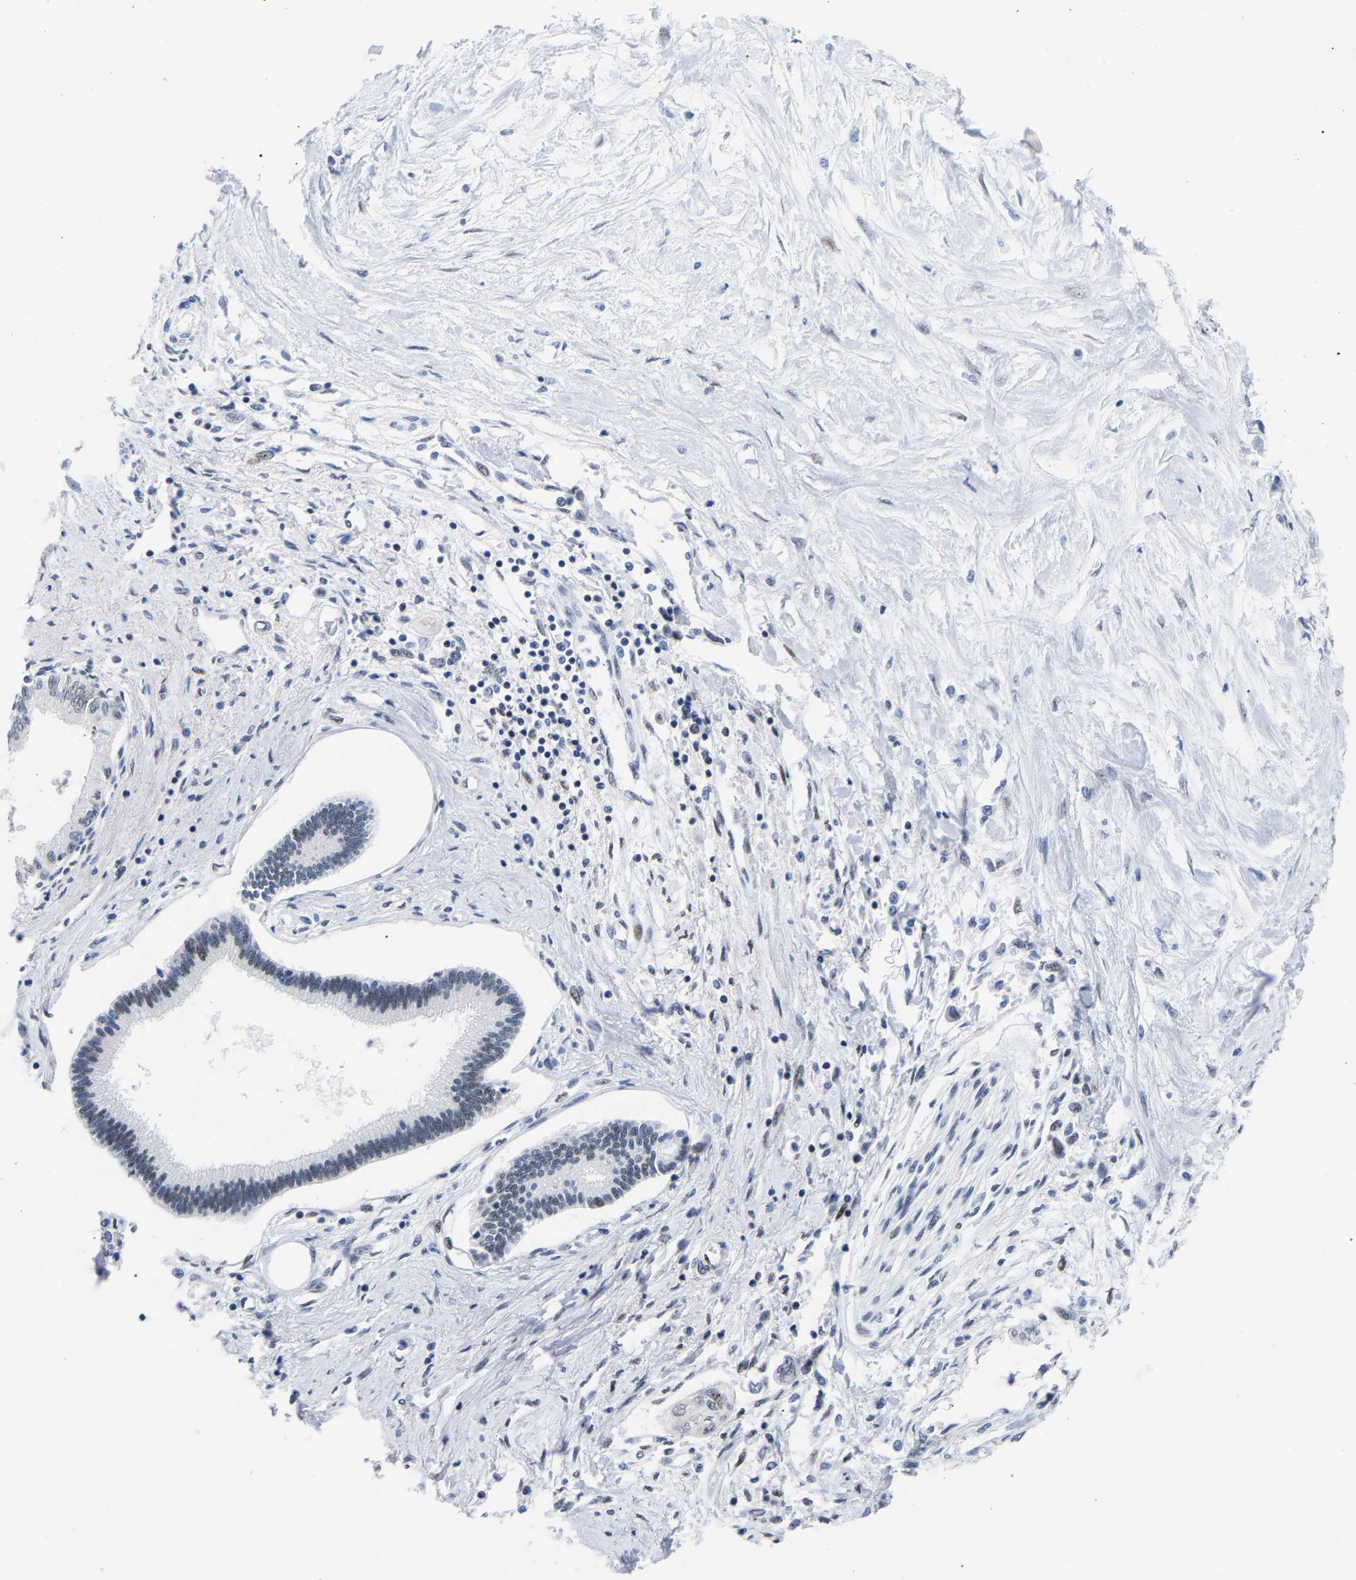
{"staining": {"intensity": "weak", "quantity": "<25%", "location": "nuclear"}, "tissue": "pancreatic cancer", "cell_type": "Tumor cells", "image_type": "cancer", "snomed": [{"axis": "morphology", "description": "Adenocarcinoma, NOS"}, {"axis": "topography", "description": "Pancreas"}], "caption": "This histopathology image is of adenocarcinoma (pancreatic) stained with IHC to label a protein in brown with the nuclei are counter-stained blue. There is no positivity in tumor cells.", "gene": "PTRHD1", "patient": {"sex": "female", "age": 77}}